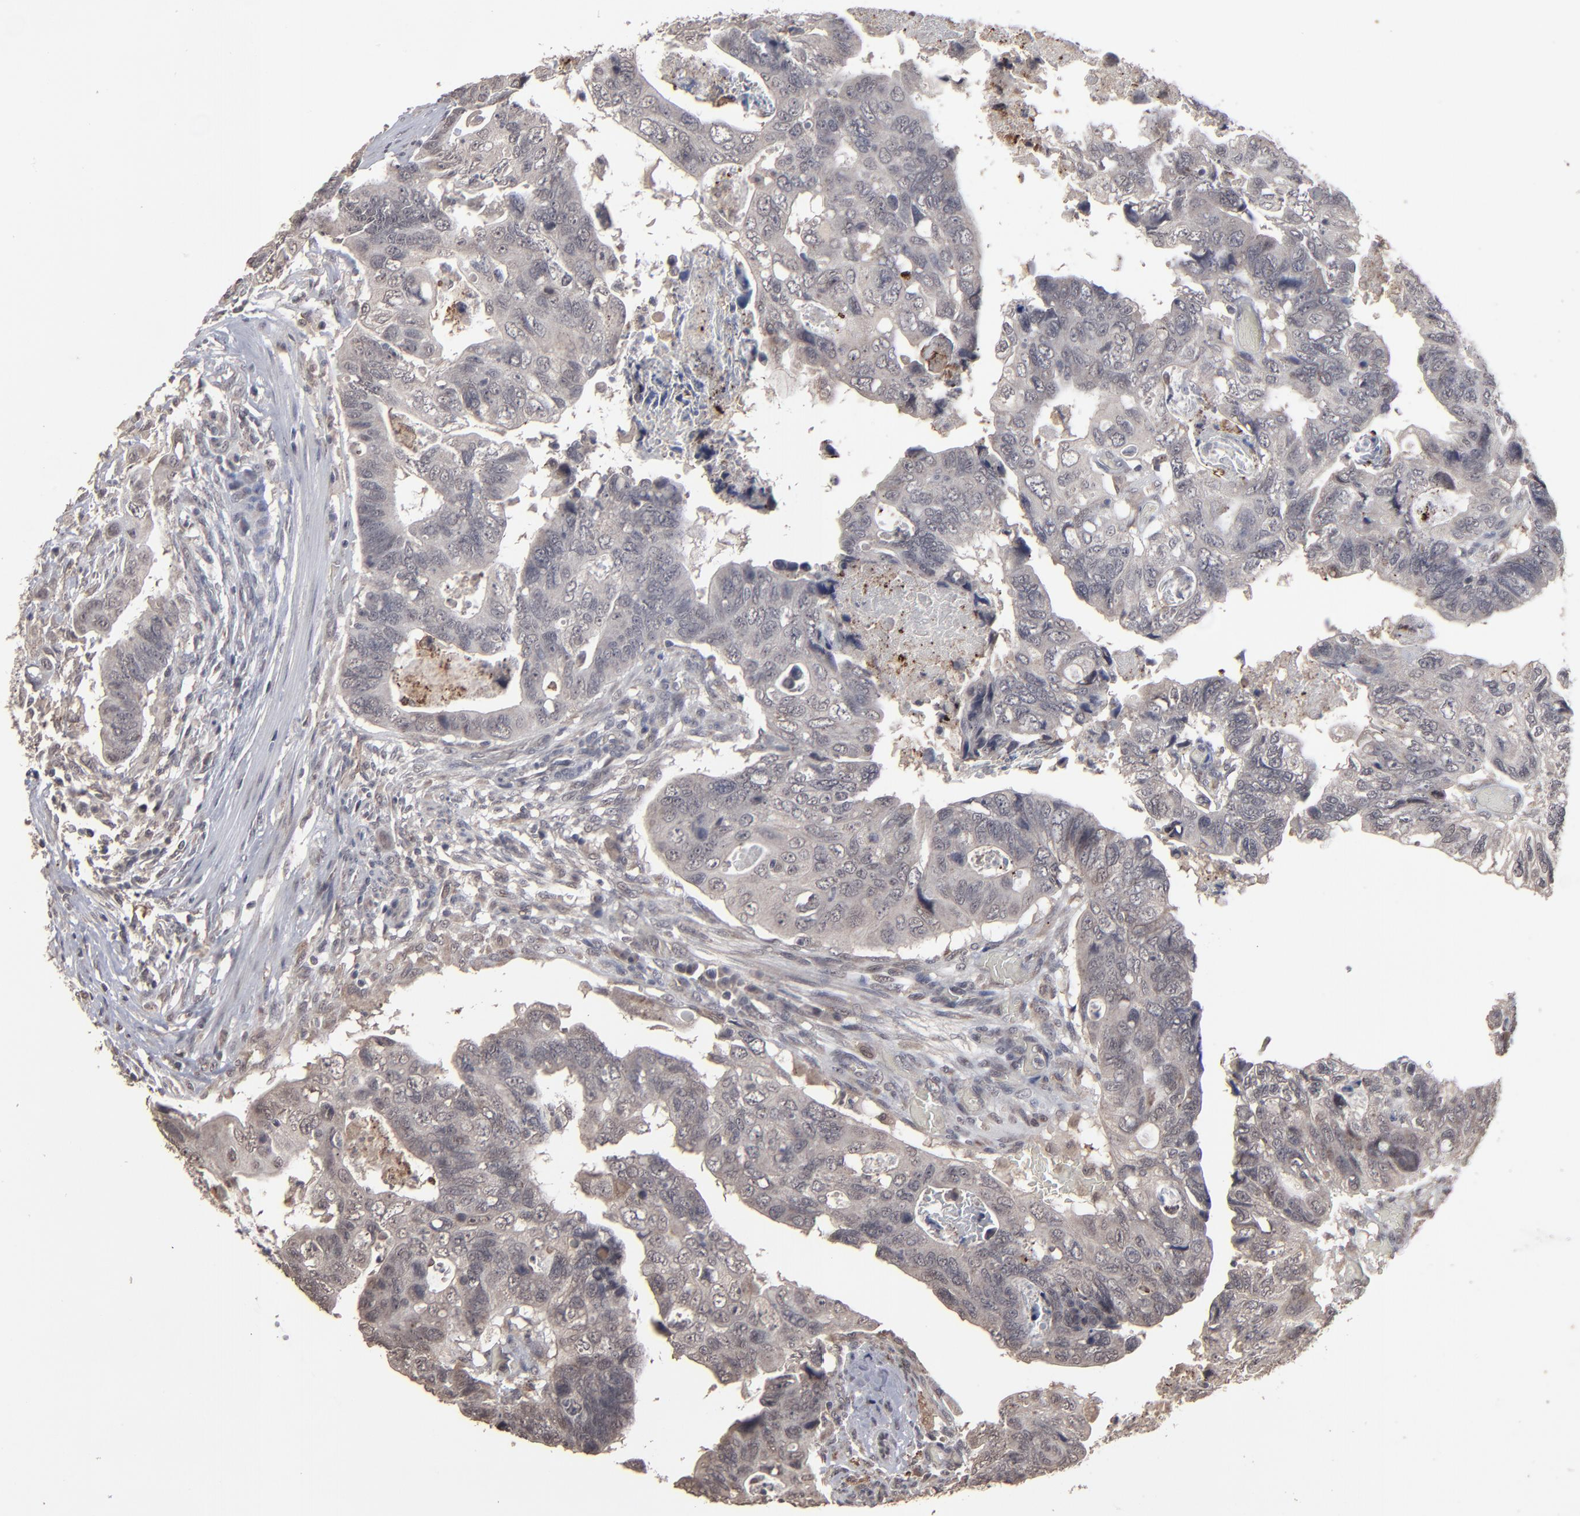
{"staining": {"intensity": "weak", "quantity": "25%-75%", "location": "cytoplasmic/membranous"}, "tissue": "colorectal cancer", "cell_type": "Tumor cells", "image_type": "cancer", "snomed": [{"axis": "morphology", "description": "Adenocarcinoma, NOS"}, {"axis": "topography", "description": "Rectum"}], "caption": "IHC (DAB (3,3'-diaminobenzidine)) staining of human colorectal cancer (adenocarcinoma) reveals weak cytoplasmic/membranous protein staining in approximately 25%-75% of tumor cells. (DAB (3,3'-diaminobenzidine) = brown stain, brightfield microscopy at high magnification).", "gene": "SLC22A17", "patient": {"sex": "male", "age": 53}}